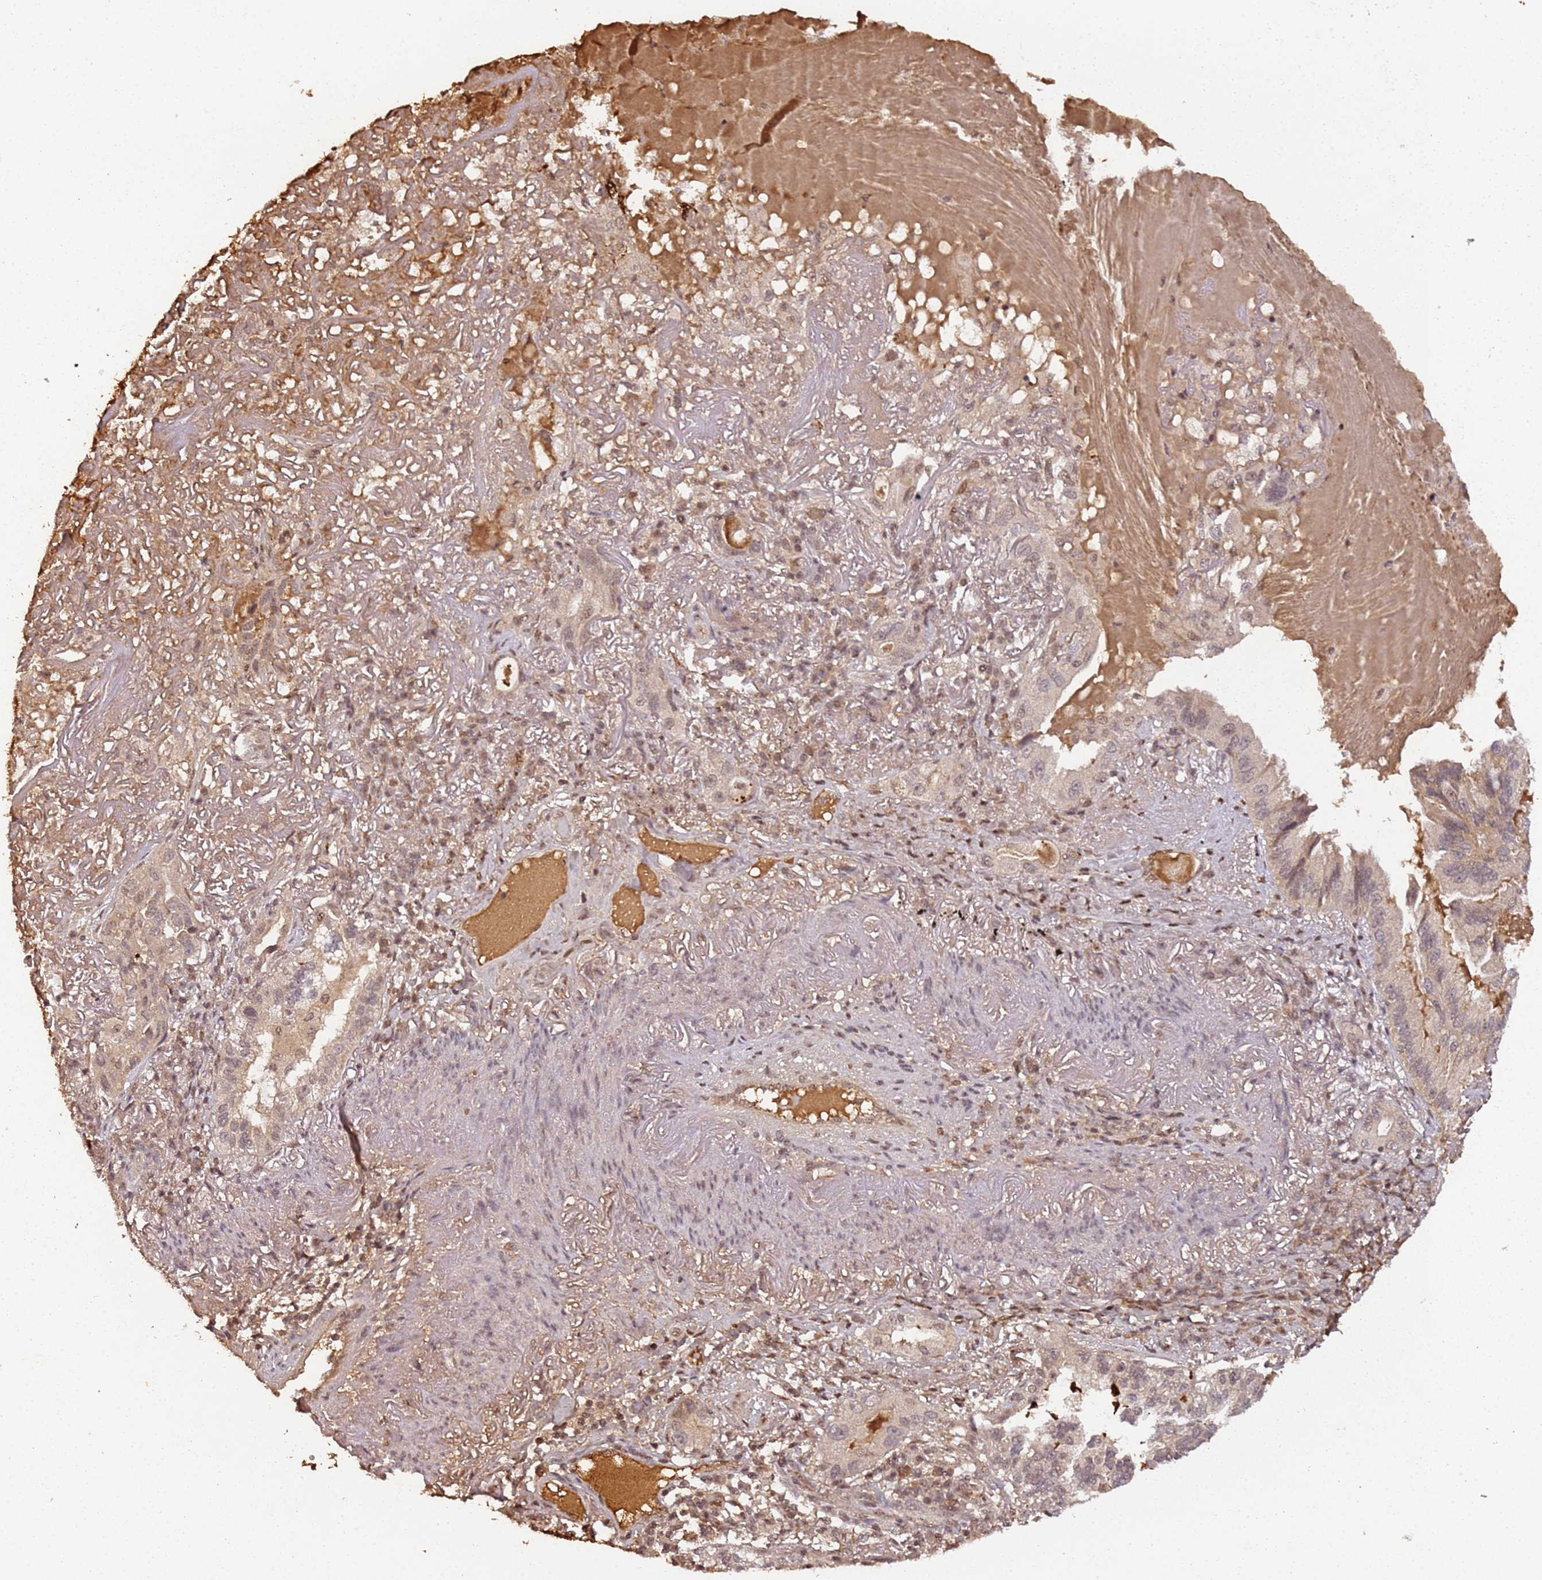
{"staining": {"intensity": "moderate", "quantity": "25%-75%", "location": "nuclear"}, "tissue": "lung cancer", "cell_type": "Tumor cells", "image_type": "cancer", "snomed": [{"axis": "morphology", "description": "Adenocarcinoma, NOS"}, {"axis": "topography", "description": "Lung"}], "caption": "IHC image of neoplastic tissue: adenocarcinoma (lung) stained using immunohistochemistry displays medium levels of moderate protein expression localized specifically in the nuclear of tumor cells, appearing as a nuclear brown color.", "gene": "COL1A2", "patient": {"sex": "female", "age": 69}}